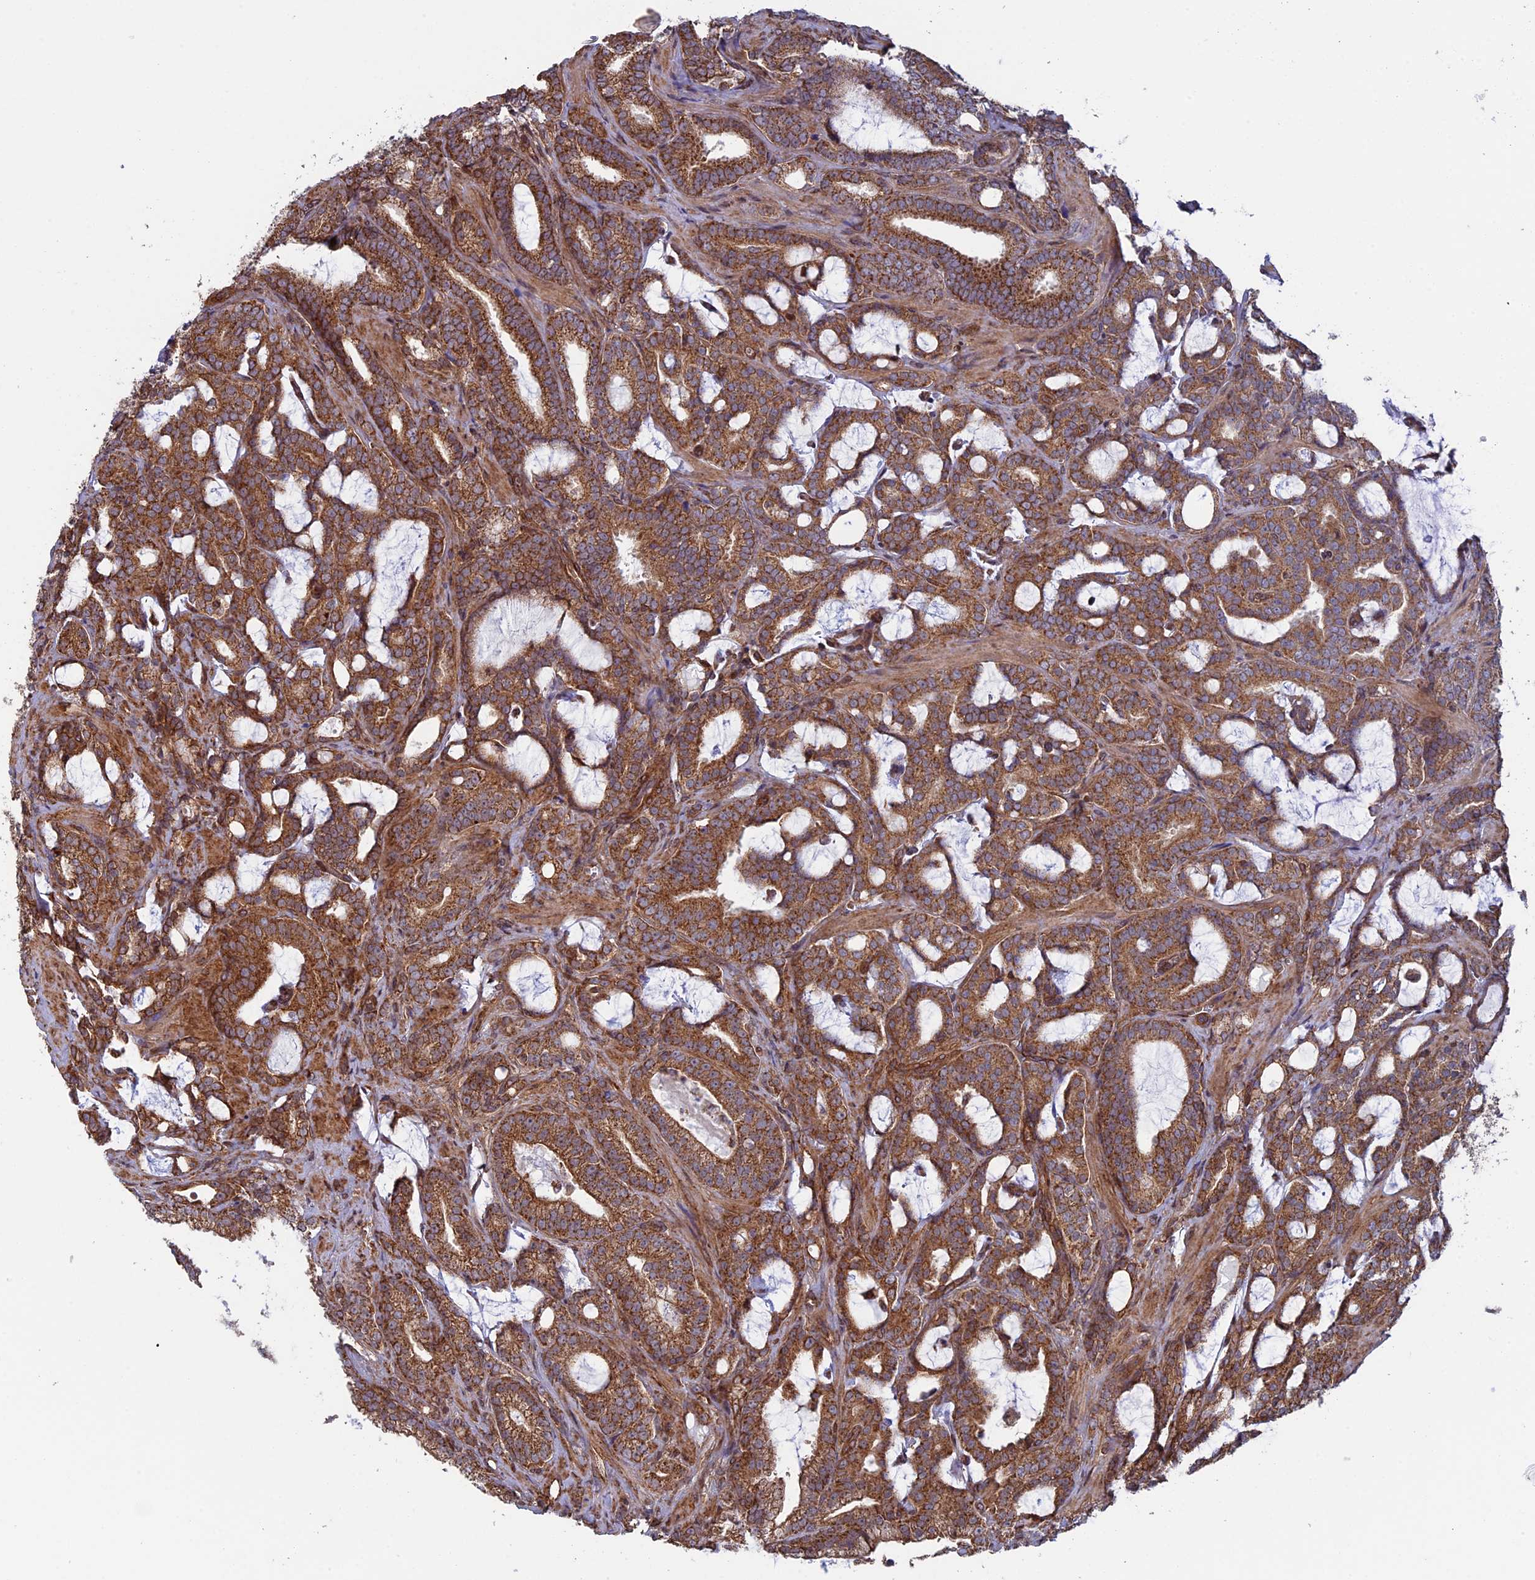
{"staining": {"intensity": "strong", "quantity": ">75%", "location": "cytoplasmic/membranous"}, "tissue": "prostate cancer", "cell_type": "Tumor cells", "image_type": "cancer", "snomed": [{"axis": "morphology", "description": "Adenocarcinoma, High grade"}, {"axis": "topography", "description": "Prostate and seminal vesicle, NOS"}], "caption": "DAB immunohistochemical staining of human high-grade adenocarcinoma (prostate) demonstrates strong cytoplasmic/membranous protein staining in approximately >75% of tumor cells.", "gene": "CCDC8", "patient": {"sex": "male", "age": 67}}